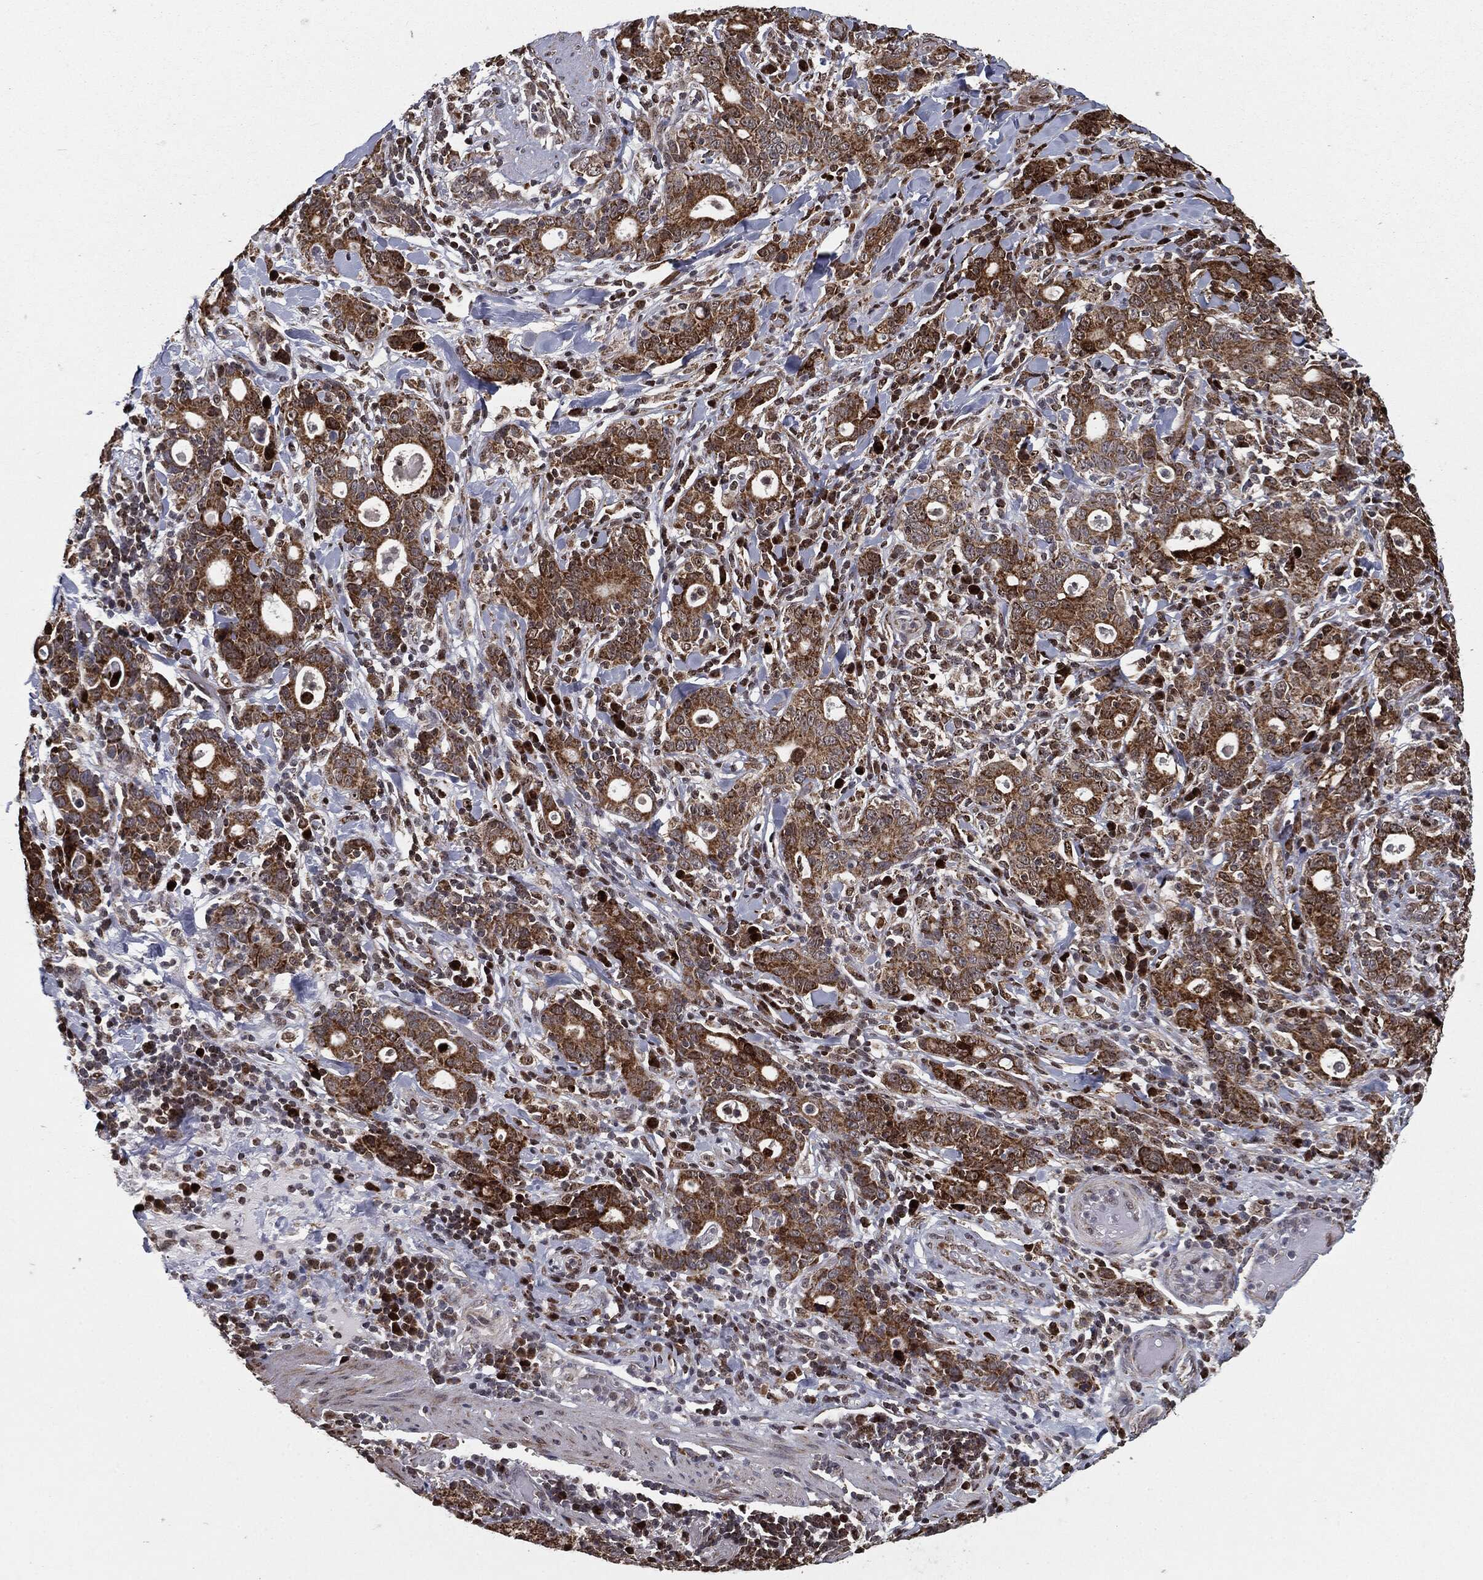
{"staining": {"intensity": "strong", "quantity": ">75%", "location": "cytoplasmic/membranous"}, "tissue": "stomach cancer", "cell_type": "Tumor cells", "image_type": "cancer", "snomed": [{"axis": "morphology", "description": "Adenocarcinoma, NOS"}, {"axis": "topography", "description": "Stomach"}], "caption": "About >75% of tumor cells in stomach adenocarcinoma show strong cytoplasmic/membranous protein positivity as visualized by brown immunohistochemical staining.", "gene": "CHCHD2", "patient": {"sex": "male", "age": 79}}